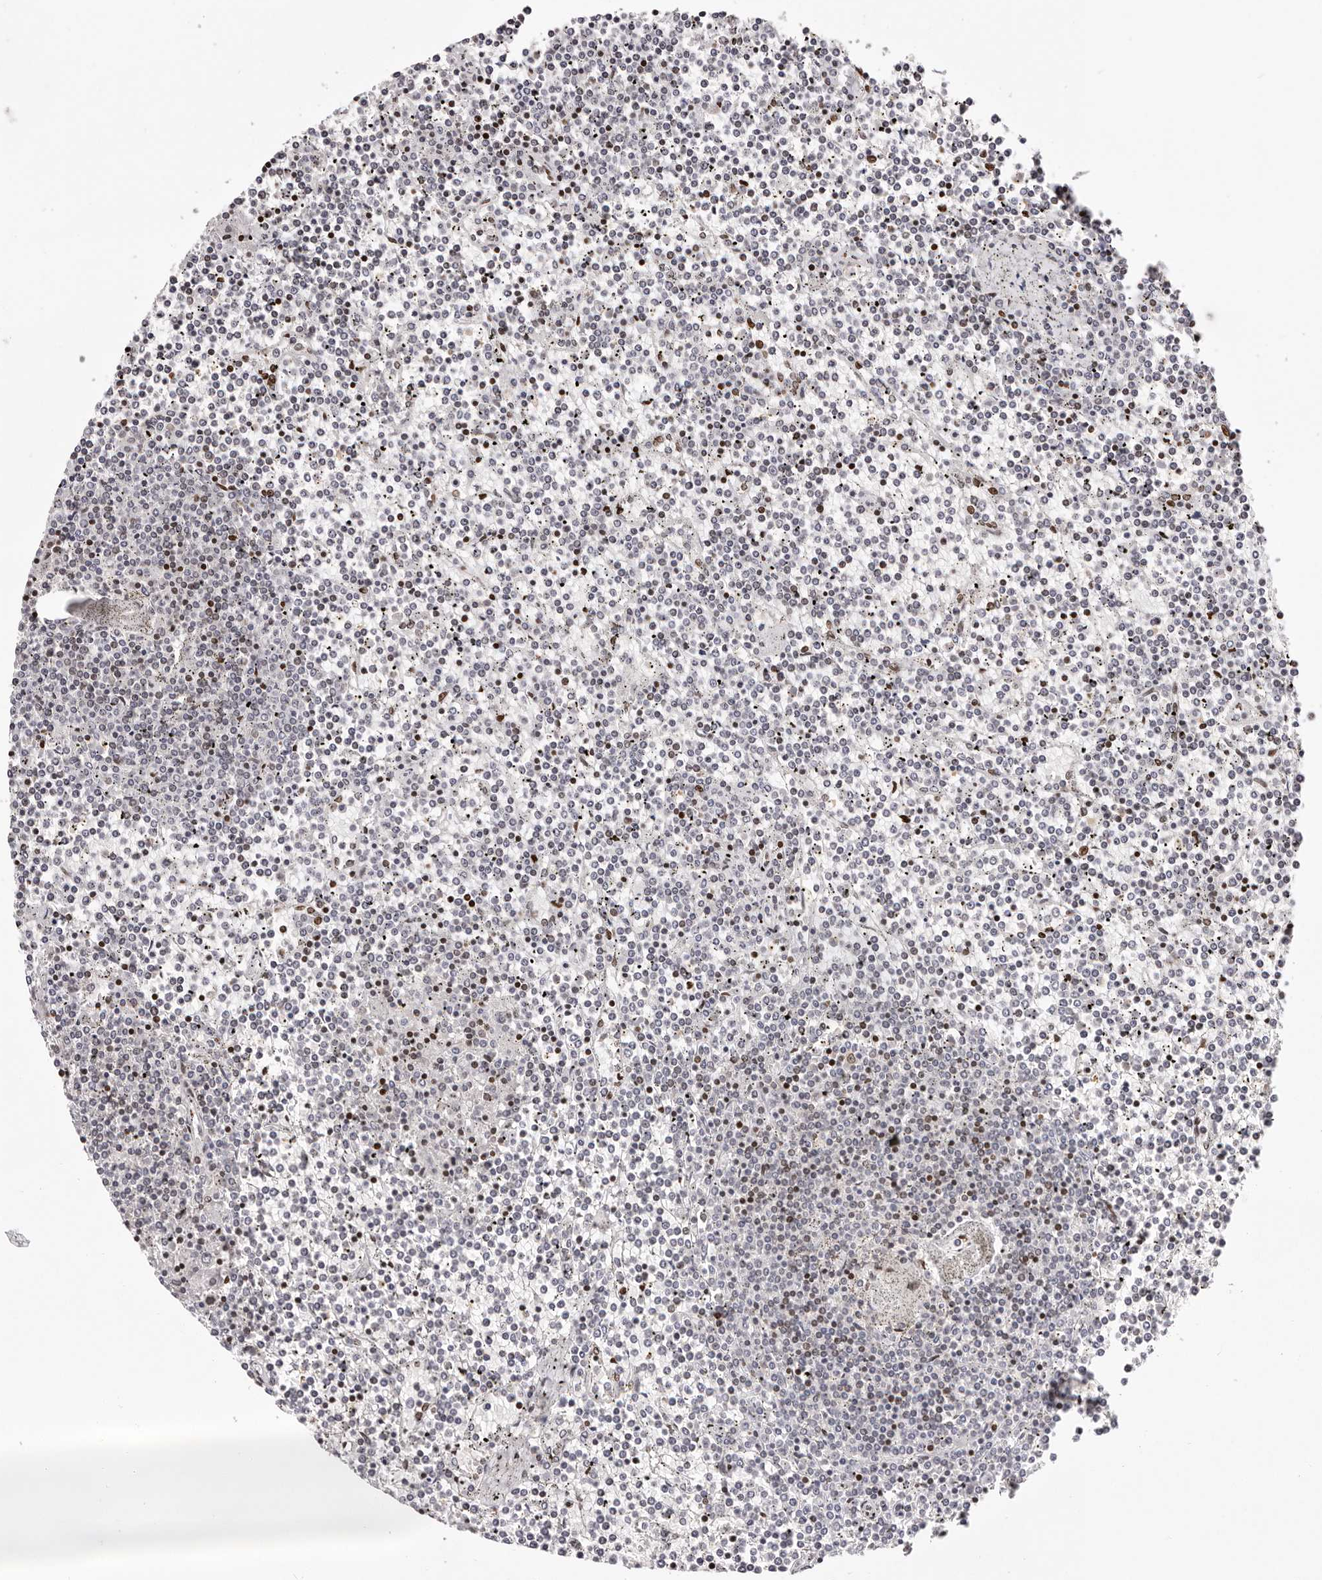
{"staining": {"intensity": "moderate", "quantity": "<25%", "location": "nuclear"}, "tissue": "lymphoma", "cell_type": "Tumor cells", "image_type": "cancer", "snomed": [{"axis": "morphology", "description": "Malignant lymphoma, non-Hodgkin's type, Low grade"}, {"axis": "topography", "description": "Spleen"}], "caption": "A low amount of moderate nuclear expression is identified in about <25% of tumor cells in low-grade malignant lymphoma, non-Hodgkin's type tissue.", "gene": "NUP153", "patient": {"sex": "female", "age": 19}}